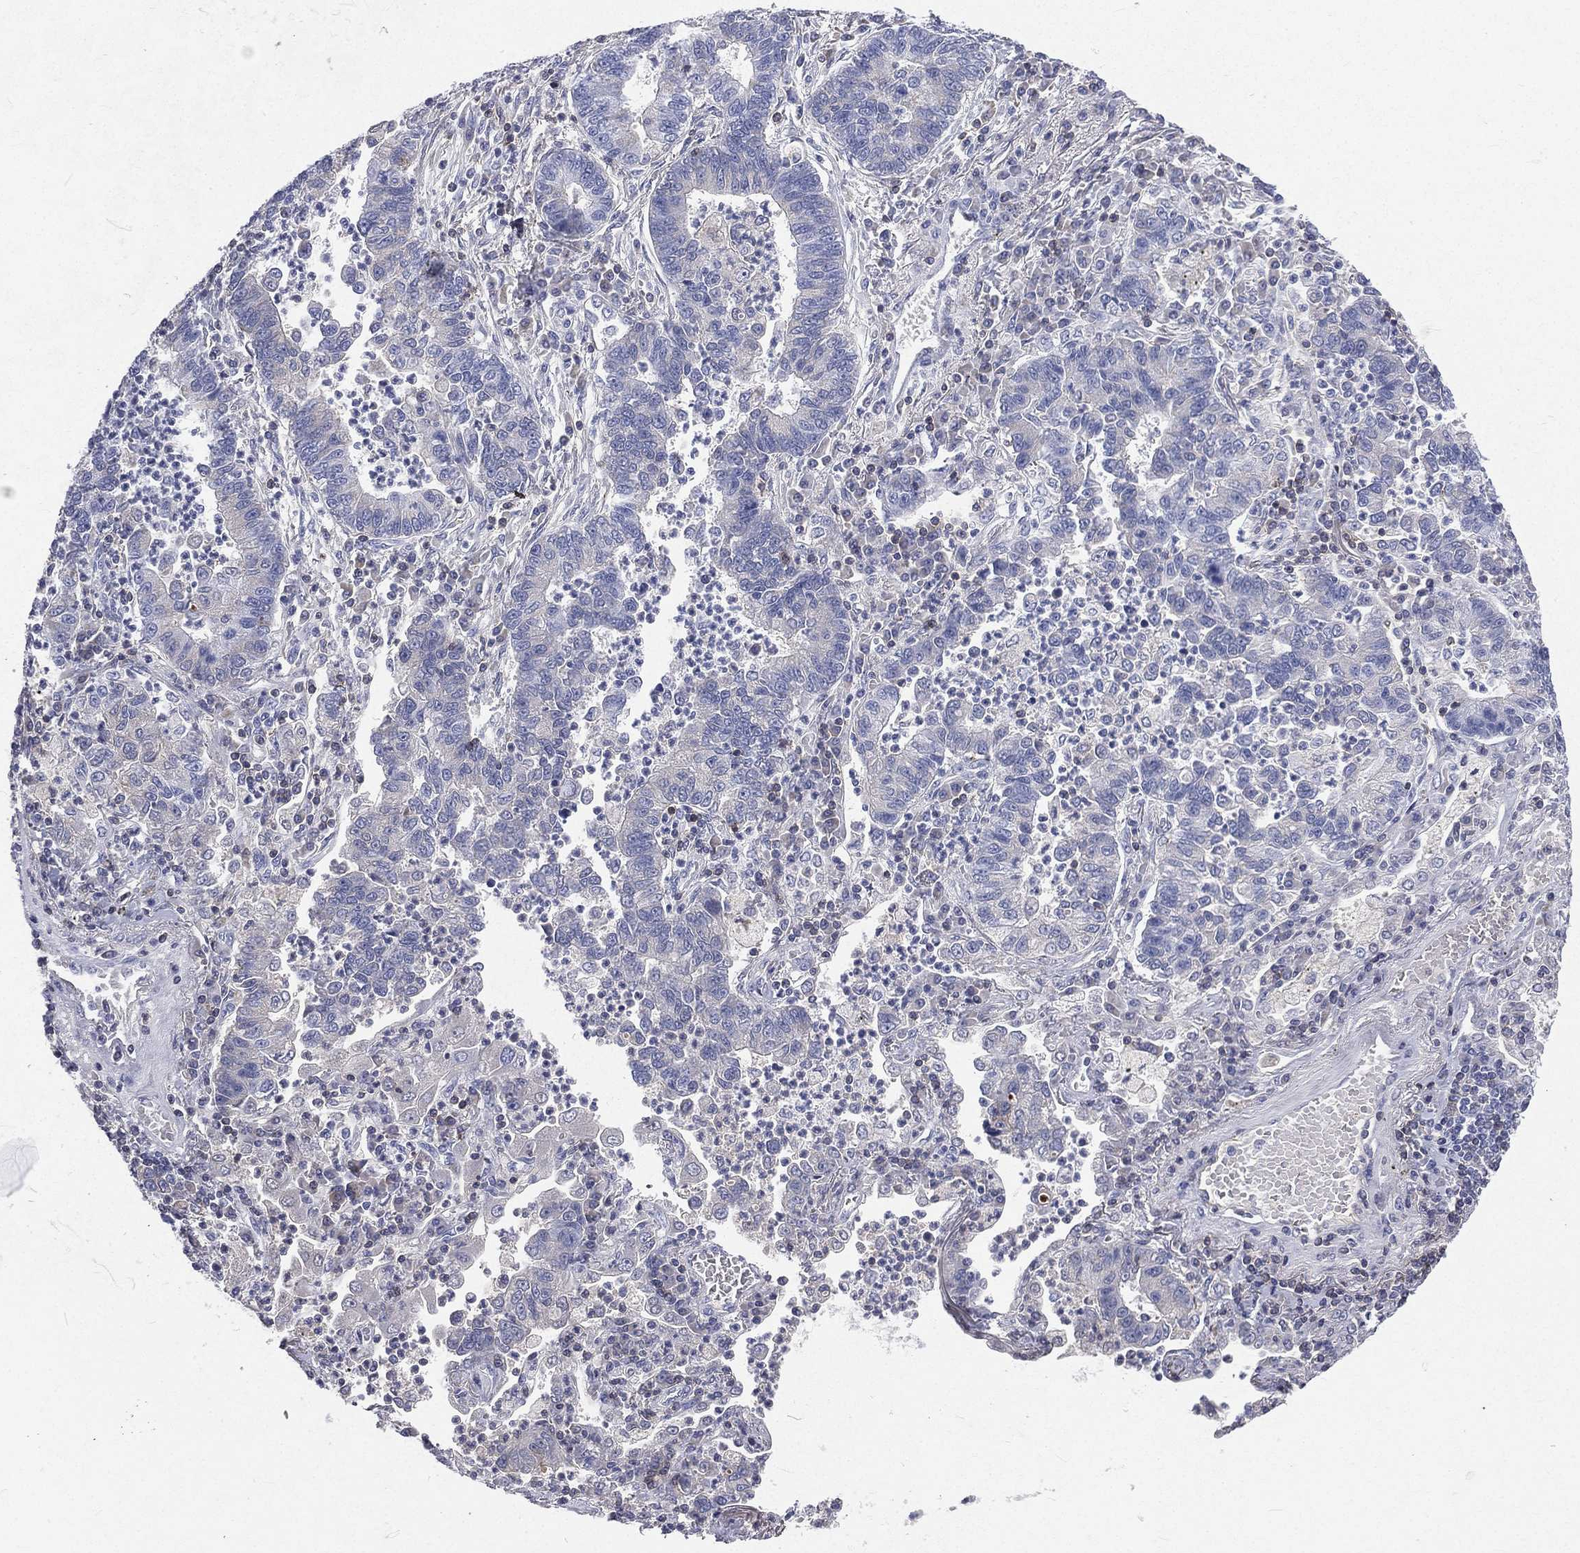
{"staining": {"intensity": "negative", "quantity": "none", "location": "none"}, "tissue": "lung cancer", "cell_type": "Tumor cells", "image_type": "cancer", "snomed": [{"axis": "morphology", "description": "Adenocarcinoma, NOS"}, {"axis": "topography", "description": "Lung"}], "caption": "Human lung cancer stained for a protein using immunohistochemistry demonstrates no expression in tumor cells.", "gene": "CD3D", "patient": {"sex": "female", "age": 57}}